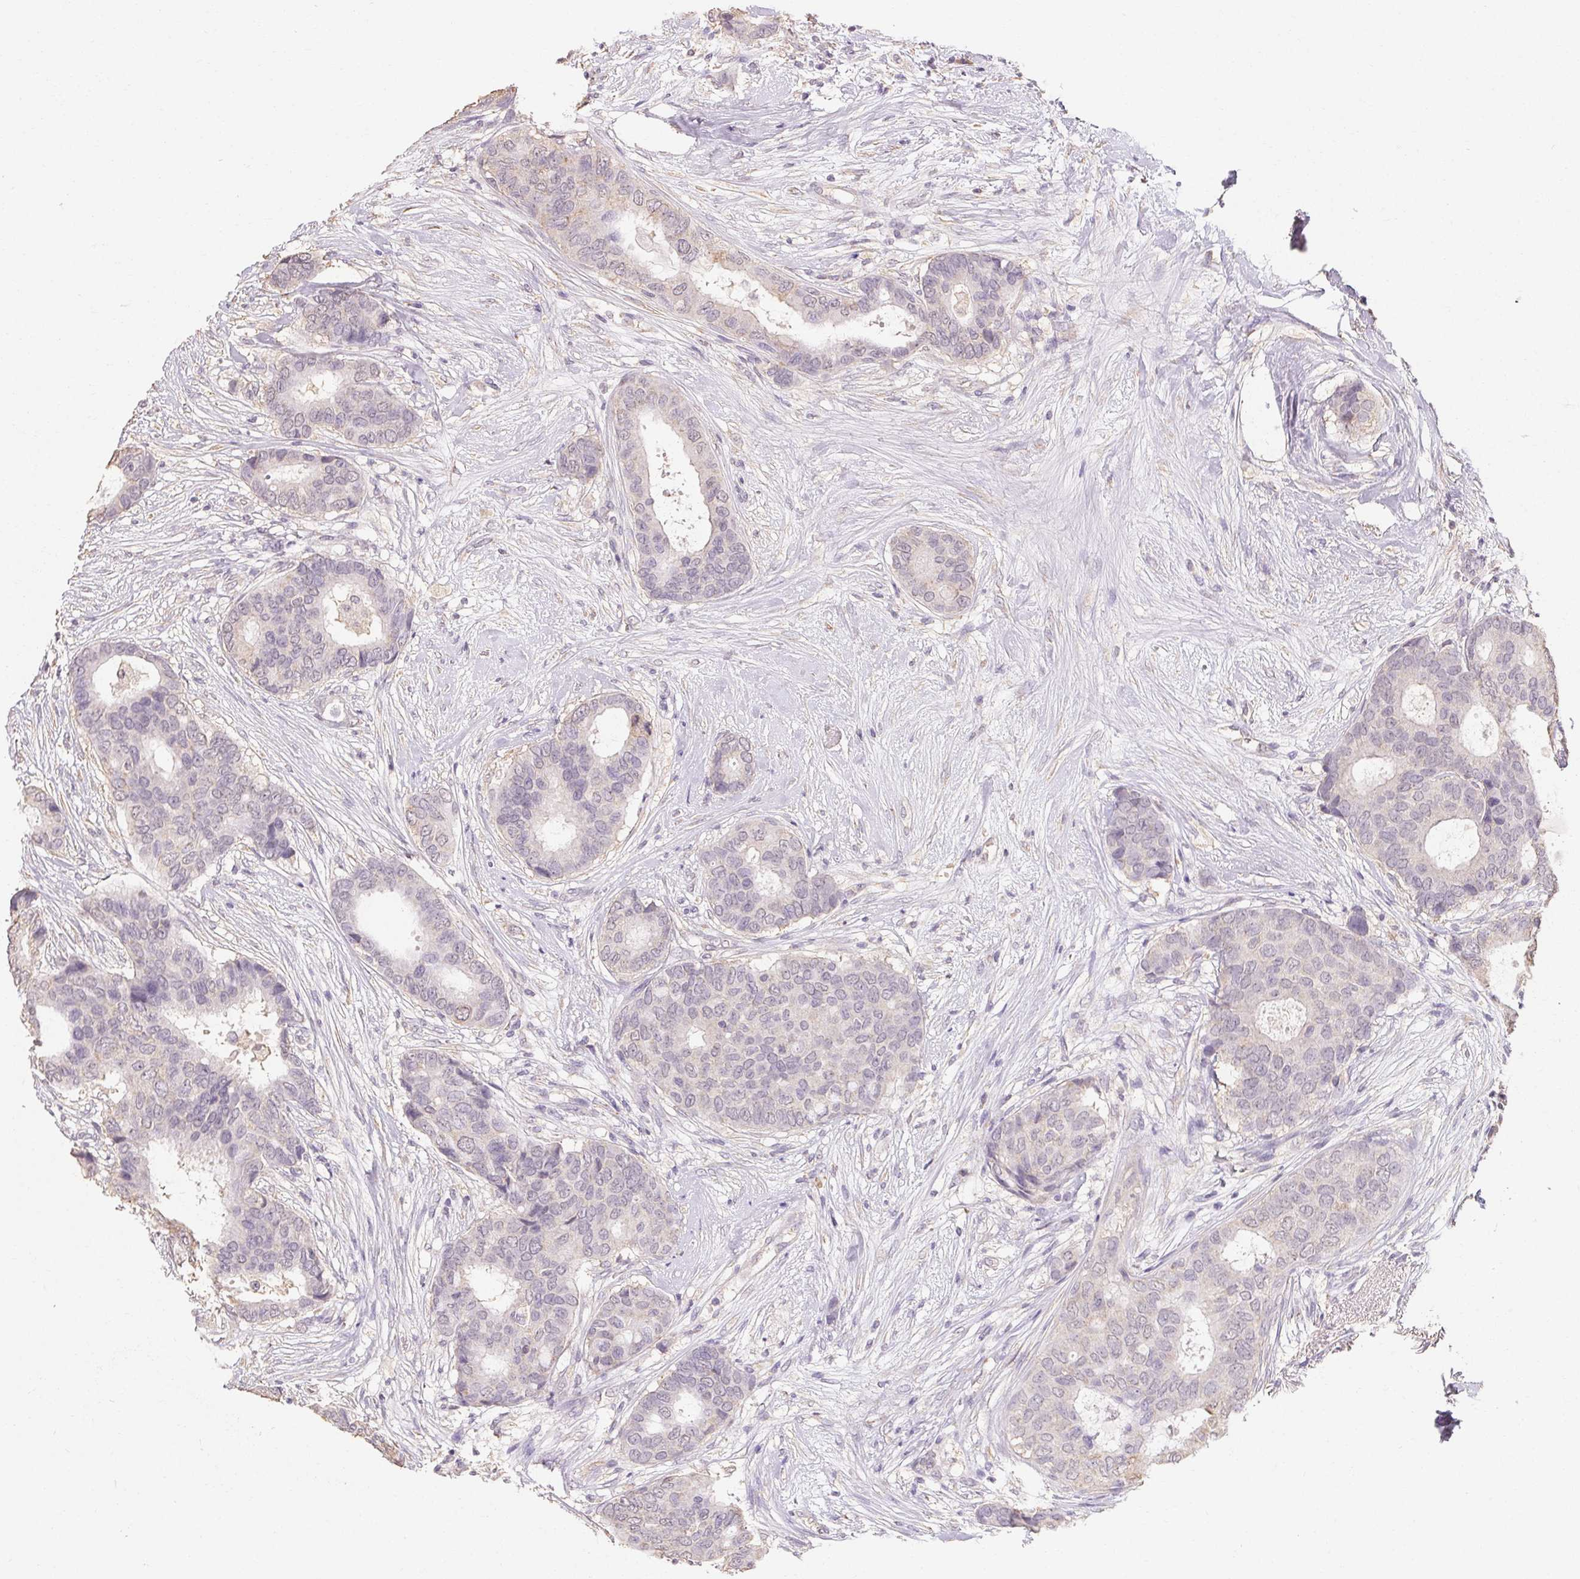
{"staining": {"intensity": "negative", "quantity": "none", "location": "none"}, "tissue": "breast cancer", "cell_type": "Tumor cells", "image_type": "cancer", "snomed": [{"axis": "morphology", "description": "Duct carcinoma"}, {"axis": "topography", "description": "Breast"}], "caption": "An immunohistochemistry photomicrograph of invasive ductal carcinoma (breast) is shown. There is no staining in tumor cells of invasive ductal carcinoma (breast). Nuclei are stained in blue.", "gene": "MAP7D2", "patient": {"sex": "female", "age": 75}}